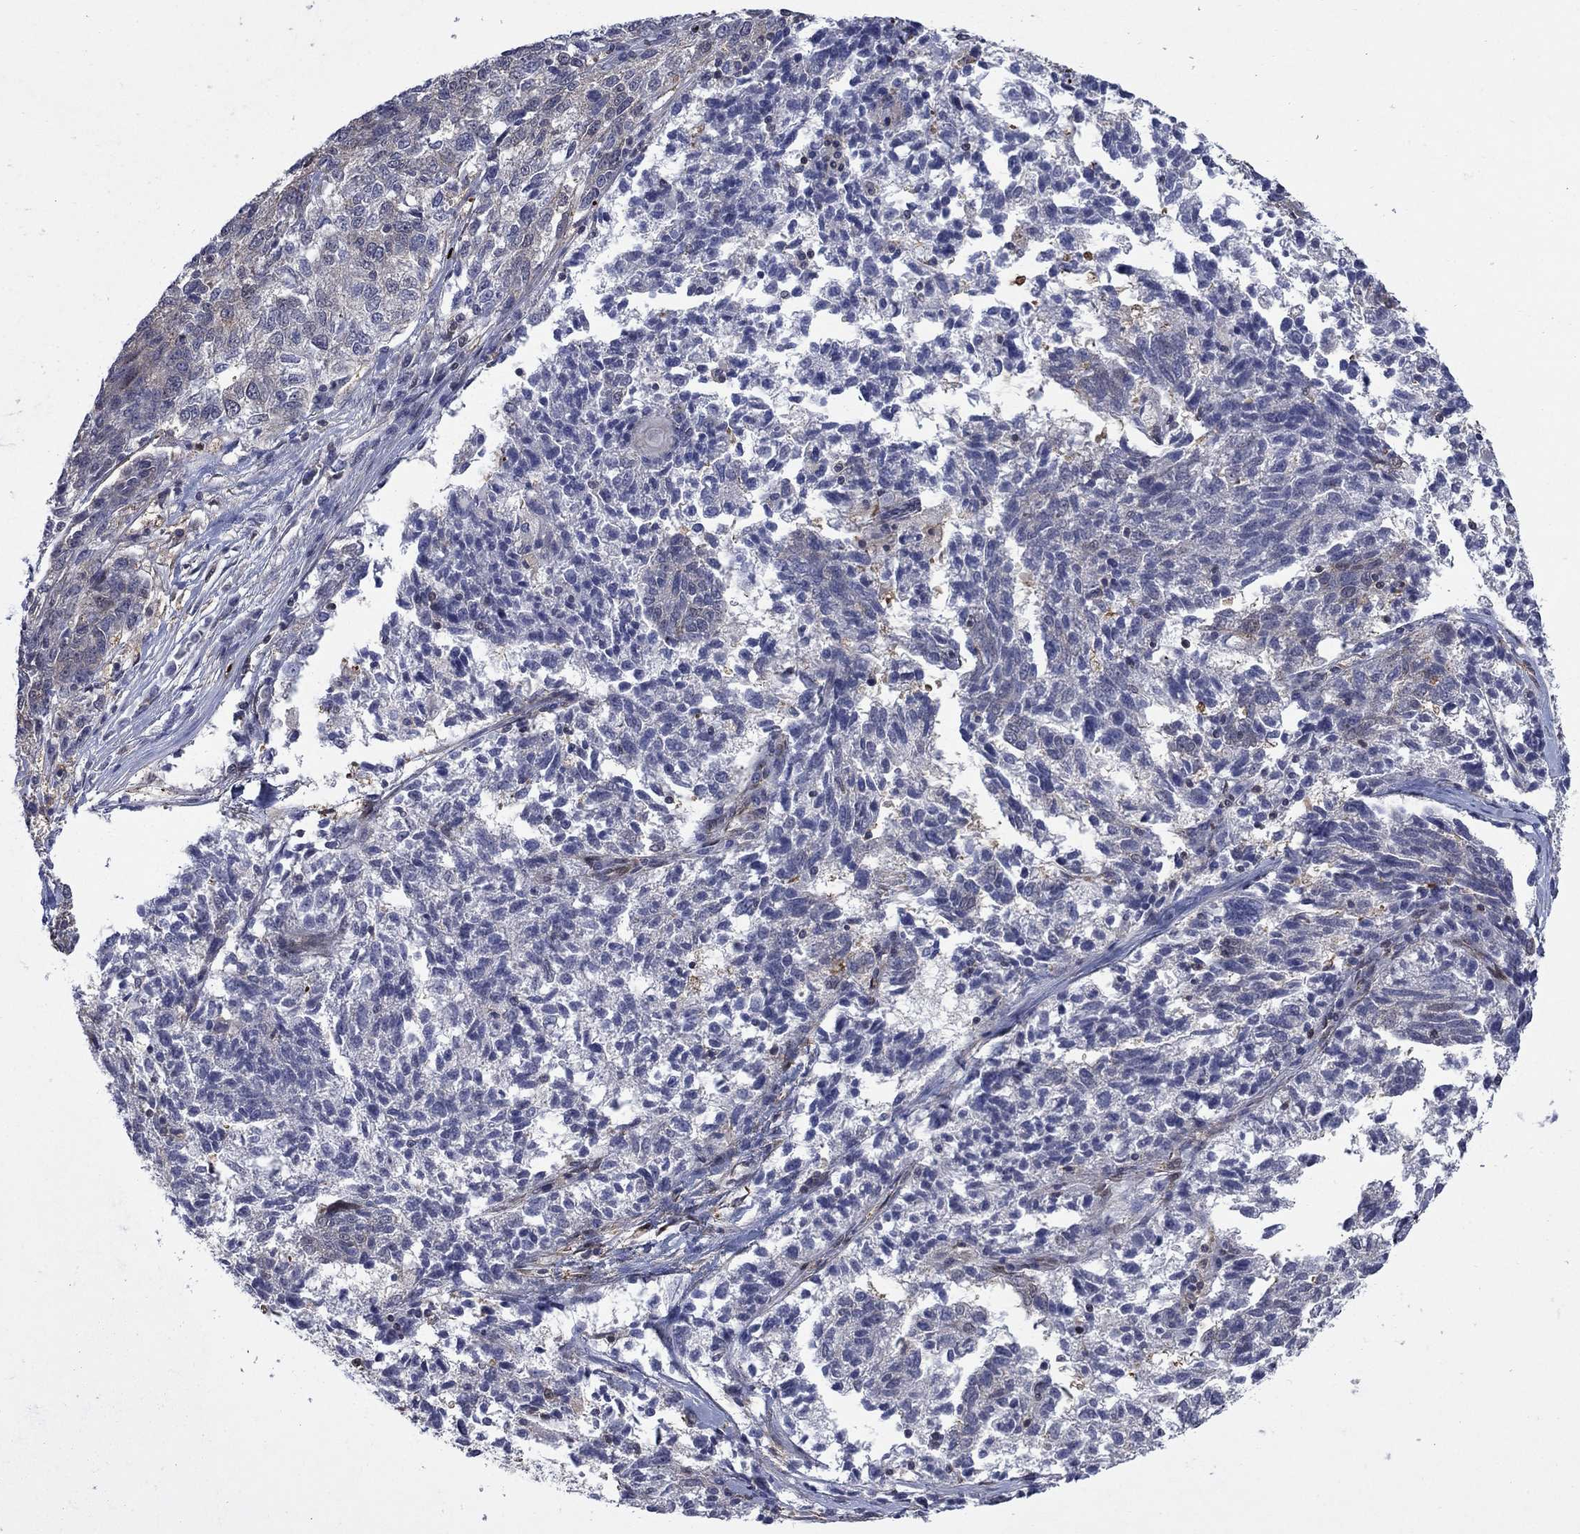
{"staining": {"intensity": "negative", "quantity": "none", "location": "none"}, "tissue": "ovarian cancer", "cell_type": "Tumor cells", "image_type": "cancer", "snomed": [{"axis": "morphology", "description": "Cystadenocarcinoma, serous, NOS"}, {"axis": "topography", "description": "Ovary"}], "caption": "Immunohistochemical staining of human ovarian cancer demonstrates no significant staining in tumor cells. (DAB (3,3'-diaminobenzidine) immunohistochemistry visualized using brightfield microscopy, high magnification).", "gene": "PDZD2", "patient": {"sex": "female", "age": 71}}